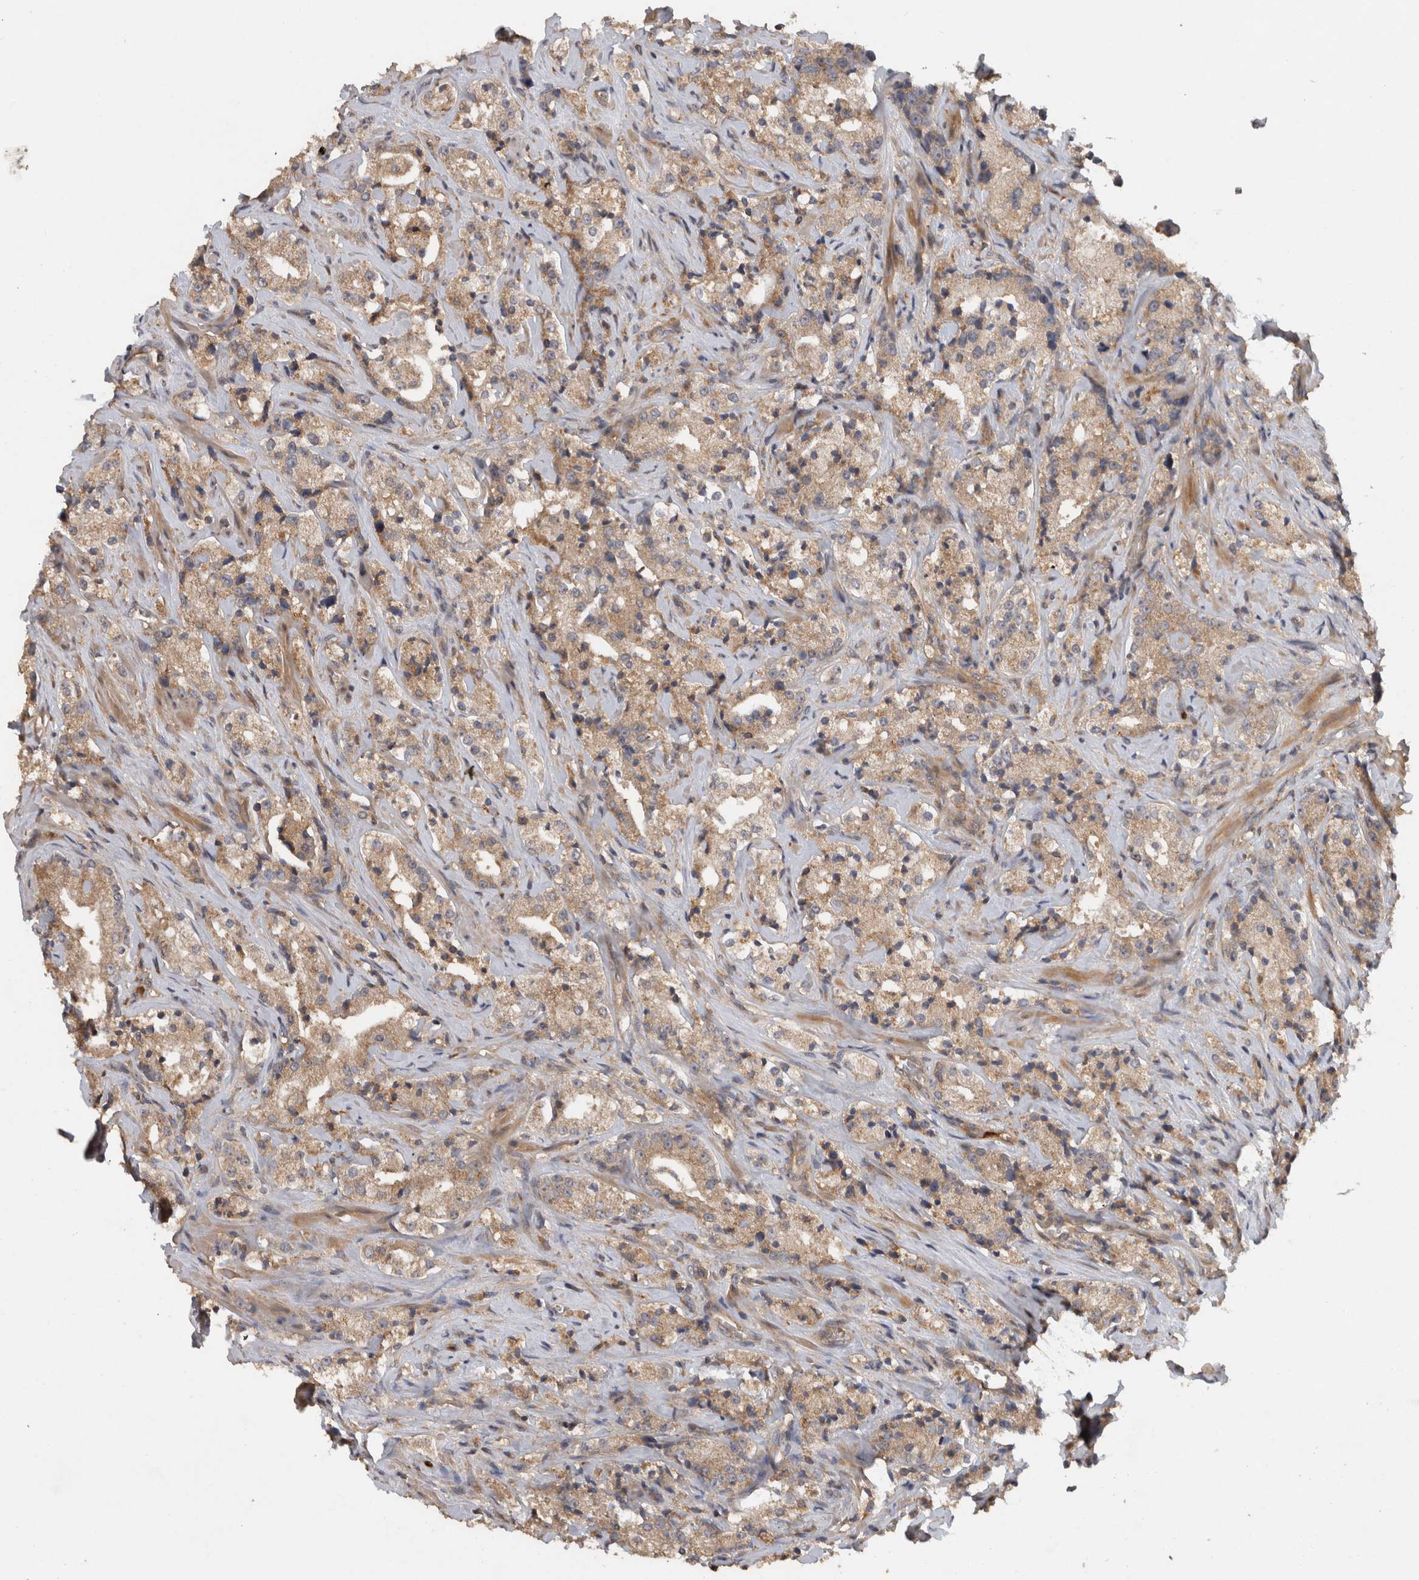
{"staining": {"intensity": "moderate", "quantity": ">75%", "location": "cytoplasmic/membranous"}, "tissue": "prostate cancer", "cell_type": "Tumor cells", "image_type": "cancer", "snomed": [{"axis": "morphology", "description": "Adenocarcinoma, High grade"}, {"axis": "topography", "description": "Prostate"}], "caption": "Brown immunohistochemical staining in prostate cancer (high-grade adenocarcinoma) reveals moderate cytoplasmic/membranous expression in about >75% of tumor cells.", "gene": "VEPH1", "patient": {"sex": "male", "age": 63}}